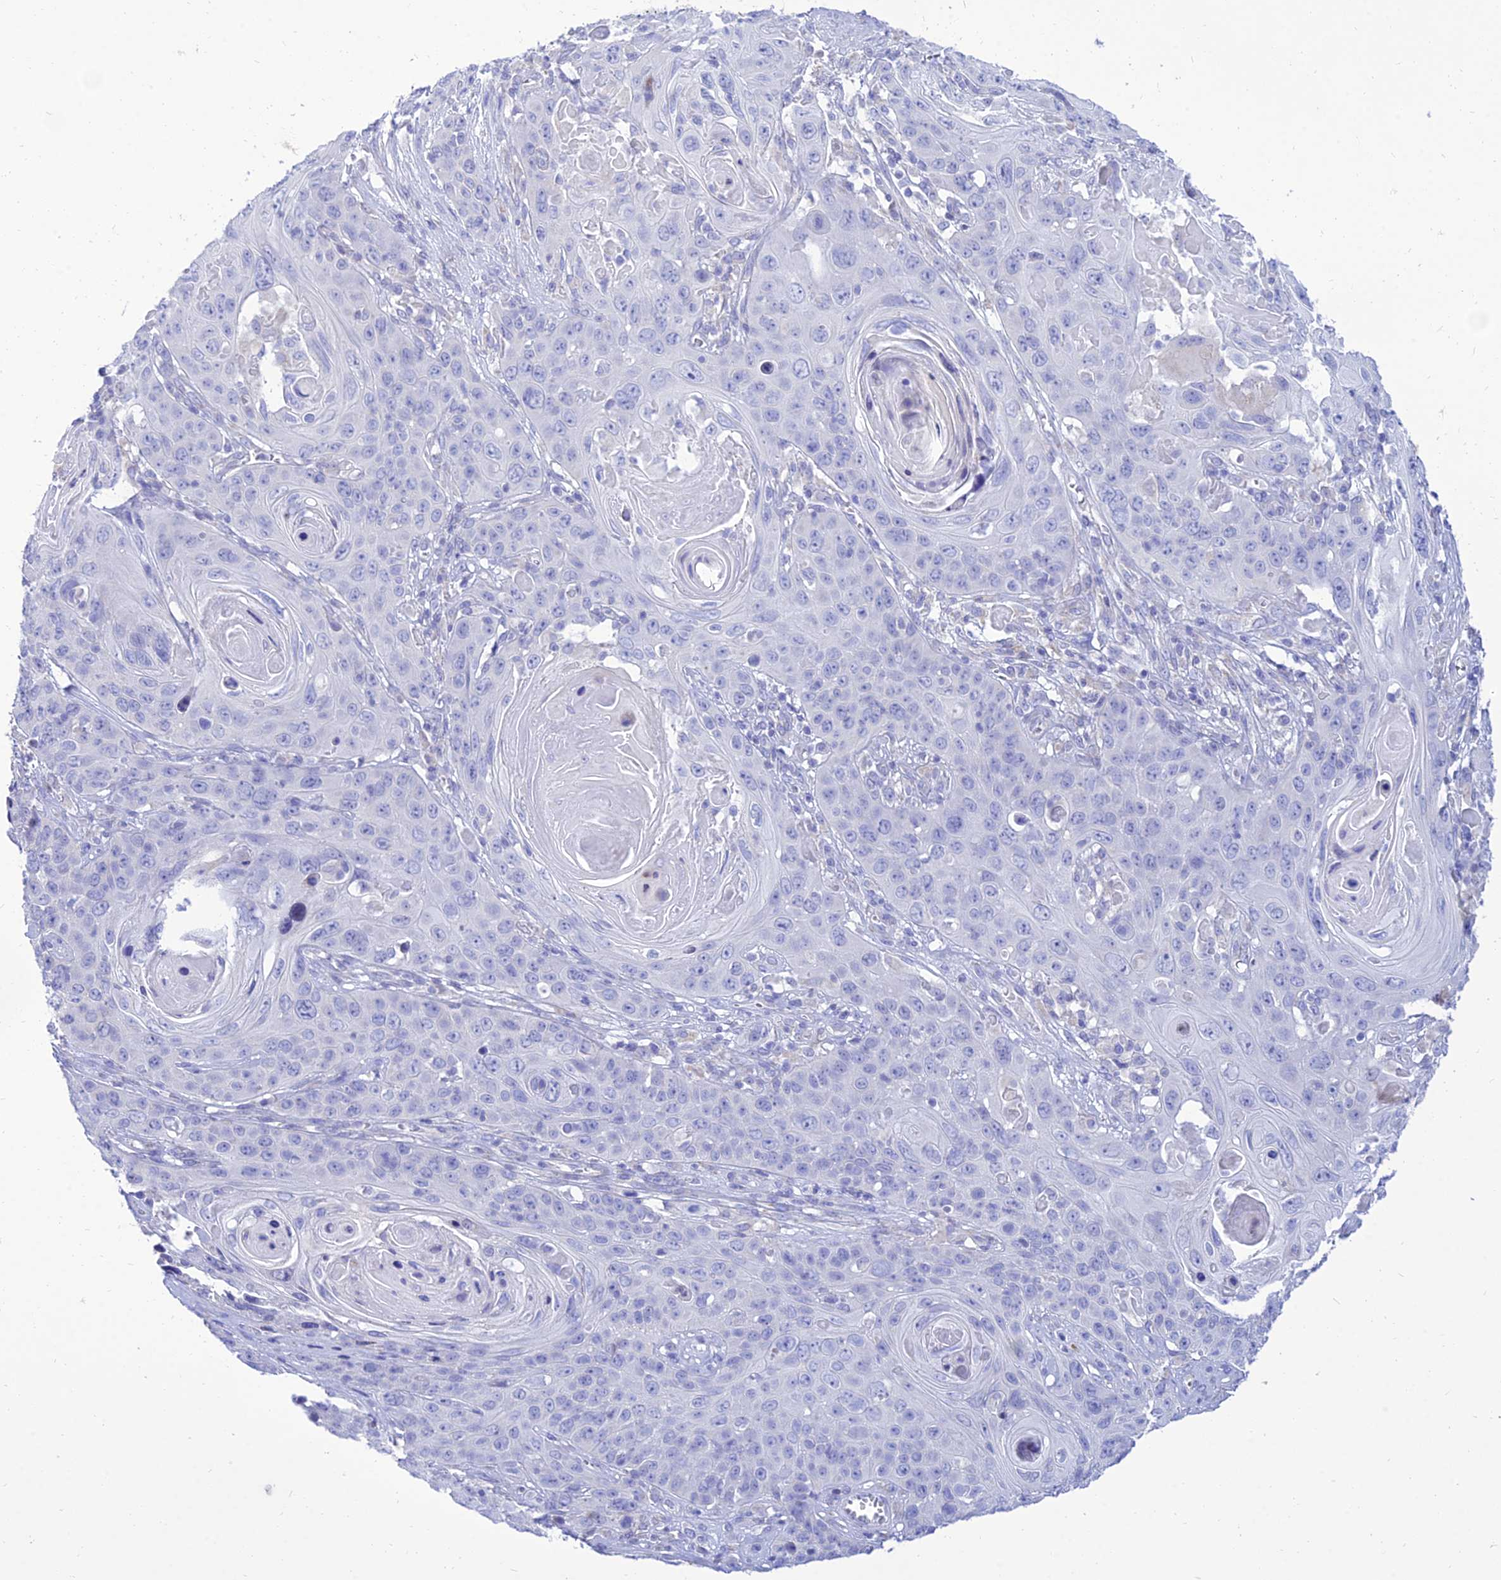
{"staining": {"intensity": "negative", "quantity": "none", "location": "none"}, "tissue": "skin cancer", "cell_type": "Tumor cells", "image_type": "cancer", "snomed": [{"axis": "morphology", "description": "Squamous cell carcinoma, NOS"}, {"axis": "topography", "description": "Skin"}], "caption": "Squamous cell carcinoma (skin) stained for a protein using immunohistochemistry reveals no staining tumor cells.", "gene": "PKN3", "patient": {"sex": "male", "age": 55}}